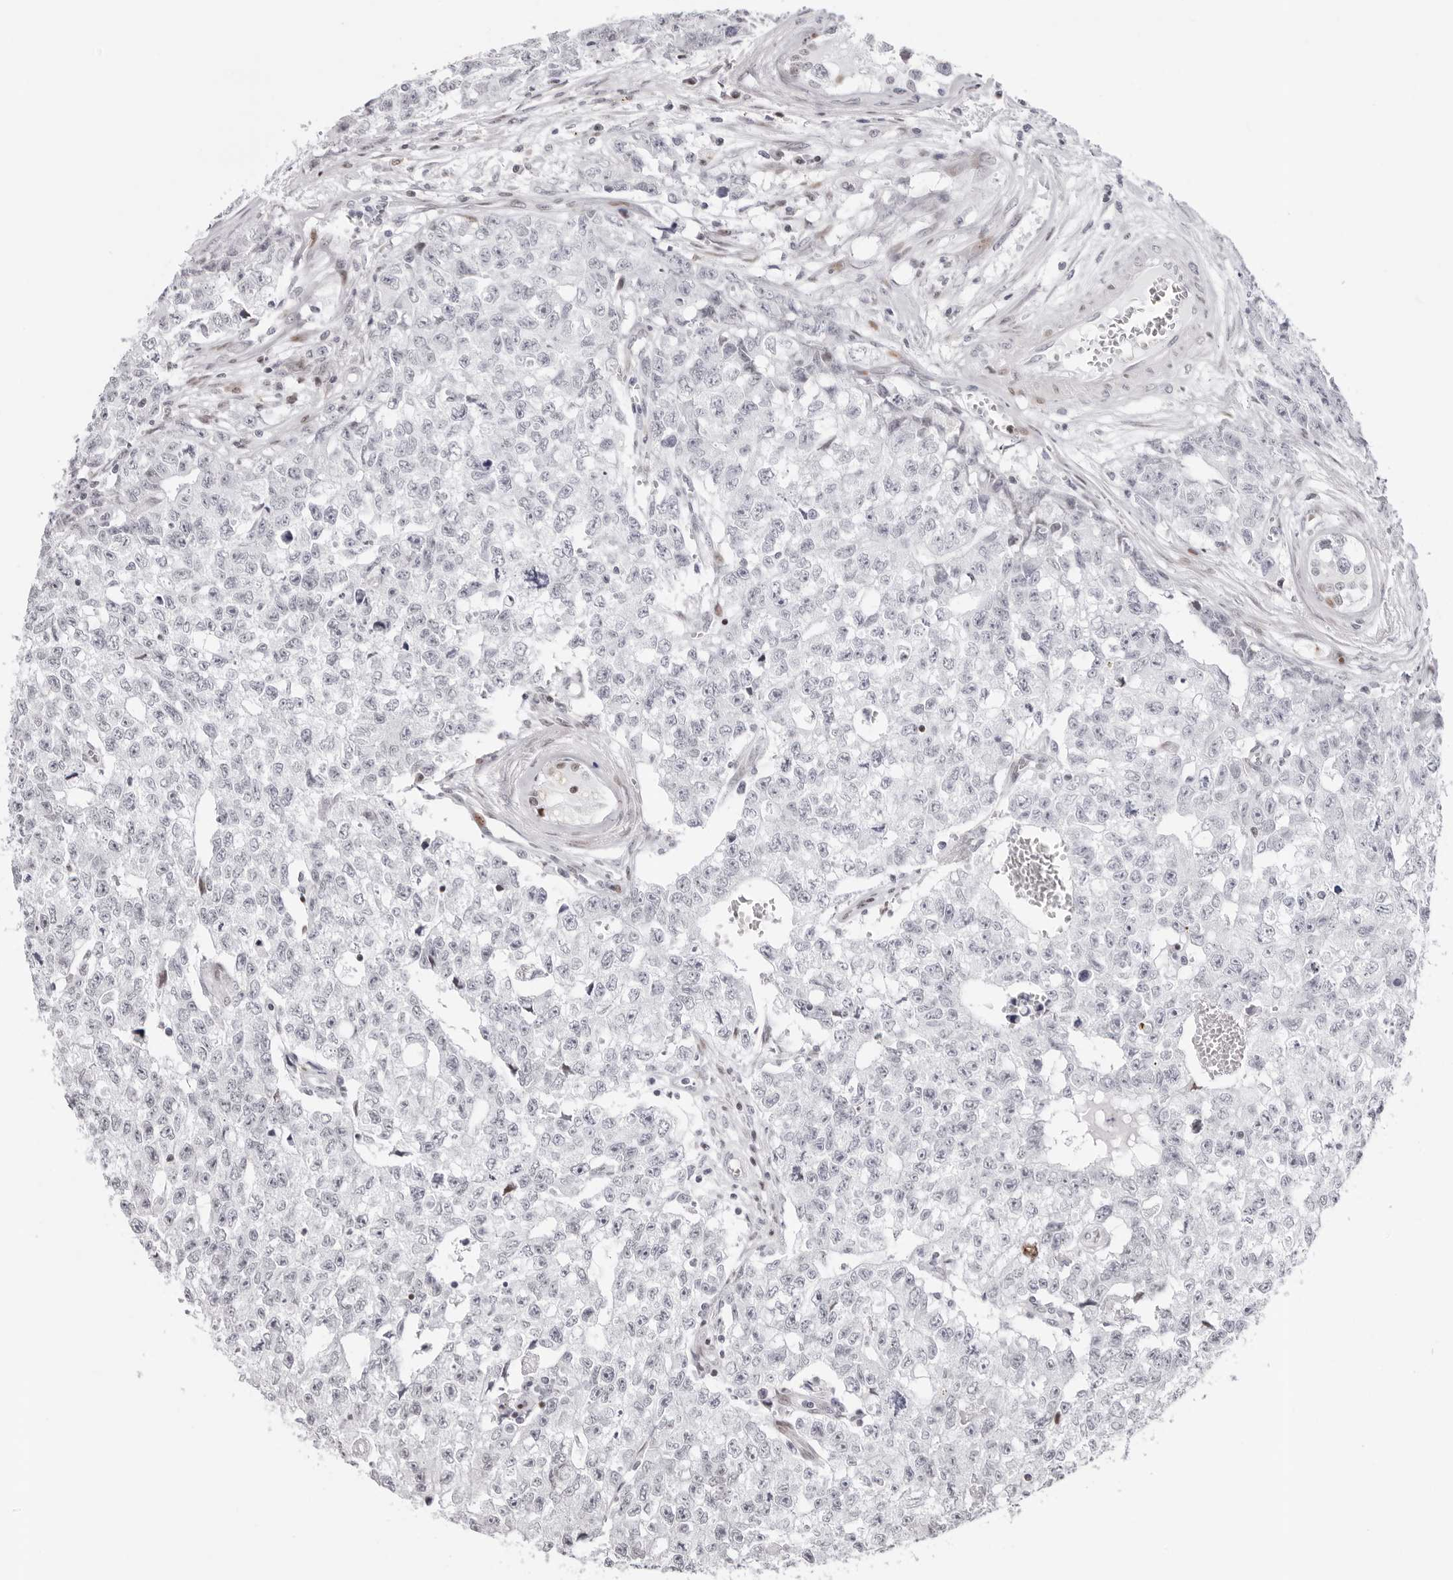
{"staining": {"intensity": "negative", "quantity": "none", "location": "none"}, "tissue": "testis cancer", "cell_type": "Tumor cells", "image_type": "cancer", "snomed": [{"axis": "morphology", "description": "Carcinoma, Embryonal, NOS"}, {"axis": "topography", "description": "Testis"}], "caption": "DAB (3,3'-diaminobenzidine) immunohistochemical staining of human testis embryonal carcinoma shows no significant staining in tumor cells. Brightfield microscopy of immunohistochemistry stained with DAB (3,3'-diaminobenzidine) (brown) and hematoxylin (blue), captured at high magnification.", "gene": "NTPCR", "patient": {"sex": "male", "age": 28}}